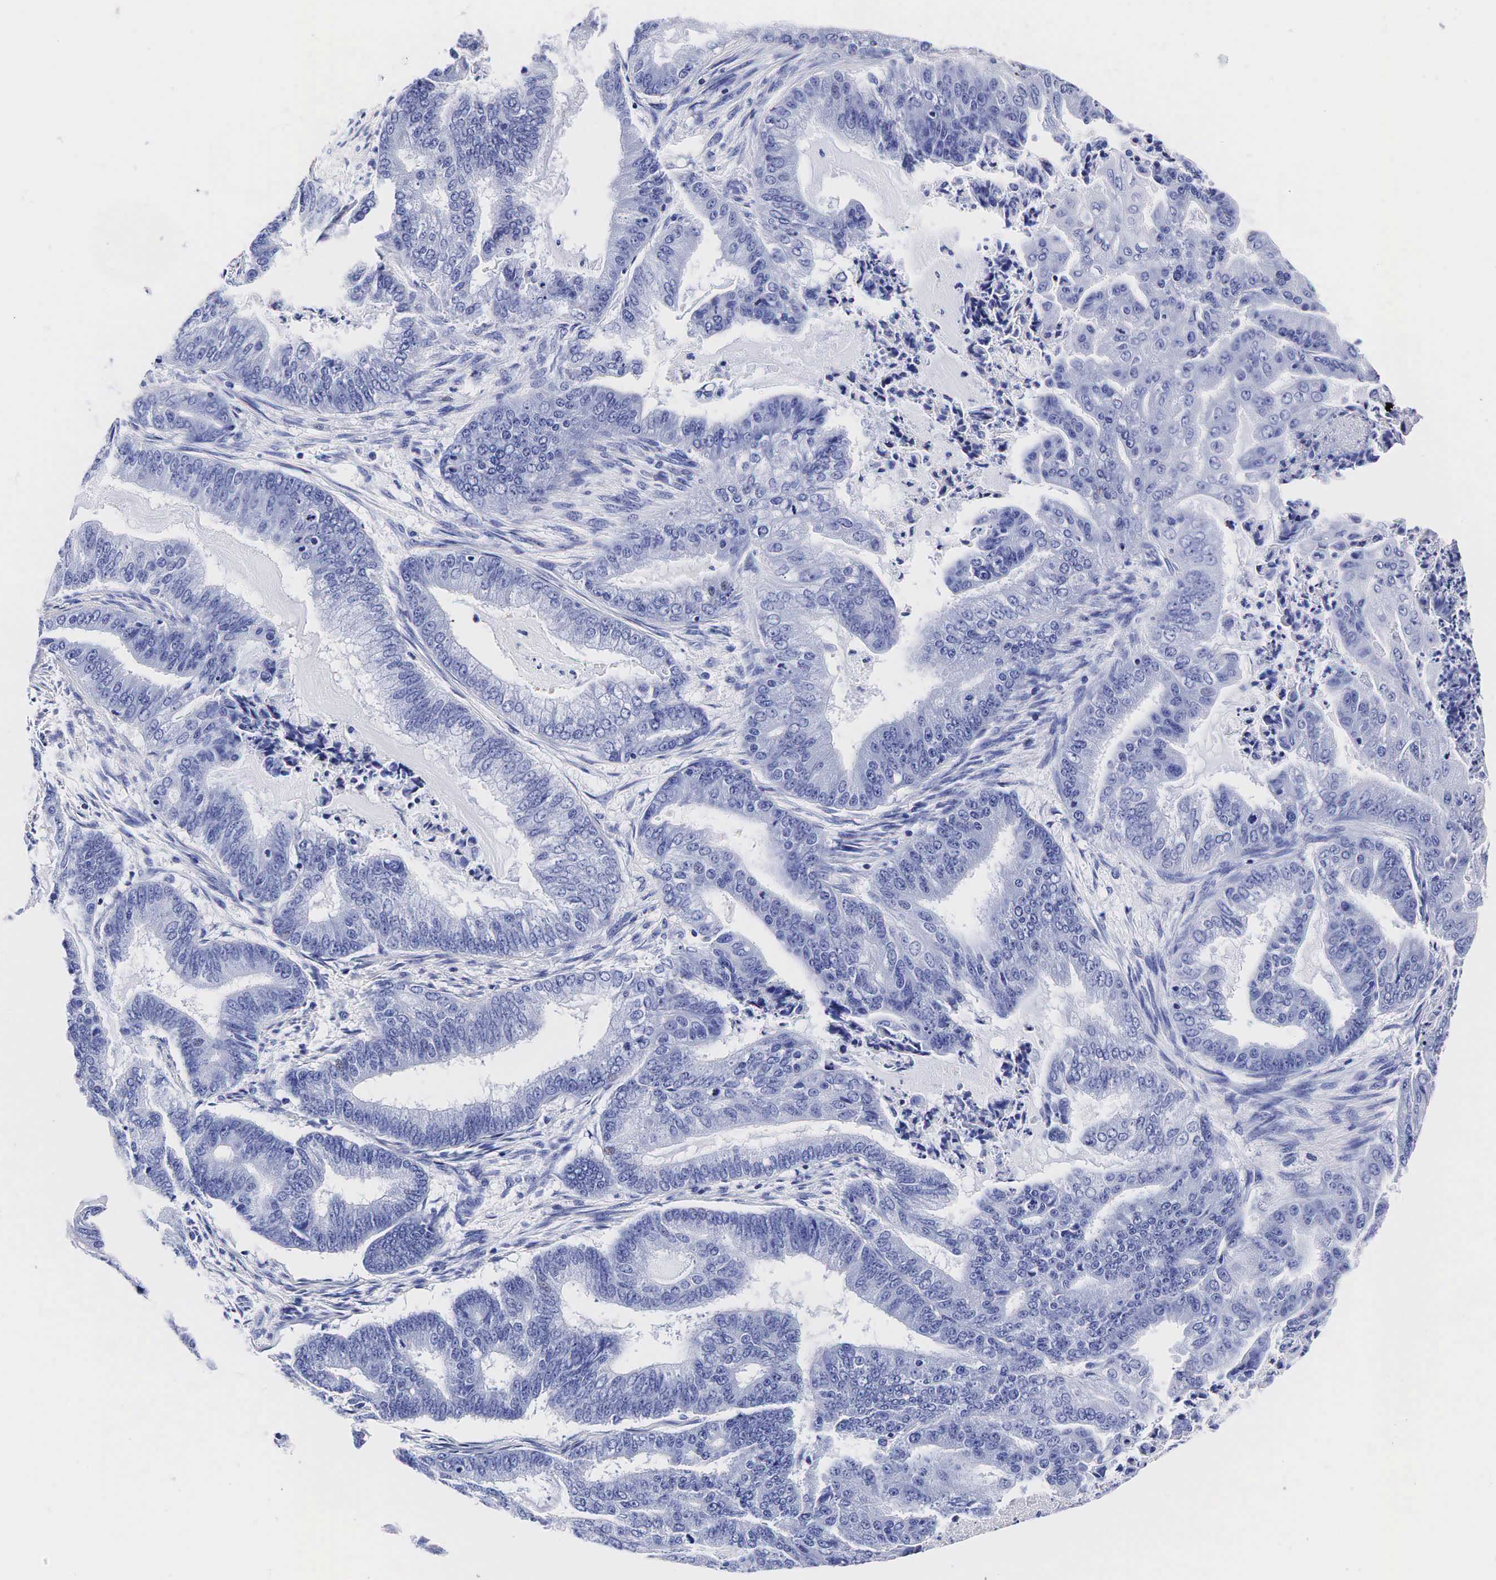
{"staining": {"intensity": "negative", "quantity": "none", "location": "none"}, "tissue": "endometrial cancer", "cell_type": "Tumor cells", "image_type": "cancer", "snomed": [{"axis": "morphology", "description": "Adenocarcinoma, NOS"}, {"axis": "topography", "description": "Endometrium"}], "caption": "Immunohistochemistry (IHC) histopathology image of neoplastic tissue: endometrial adenocarcinoma stained with DAB displays no significant protein positivity in tumor cells. Brightfield microscopy of IHC stained with DAB (brown) and hematoxylin (blue), captured at high magnification.", "gene": "TG", "patient": {"sex": "female", "age": 63}}